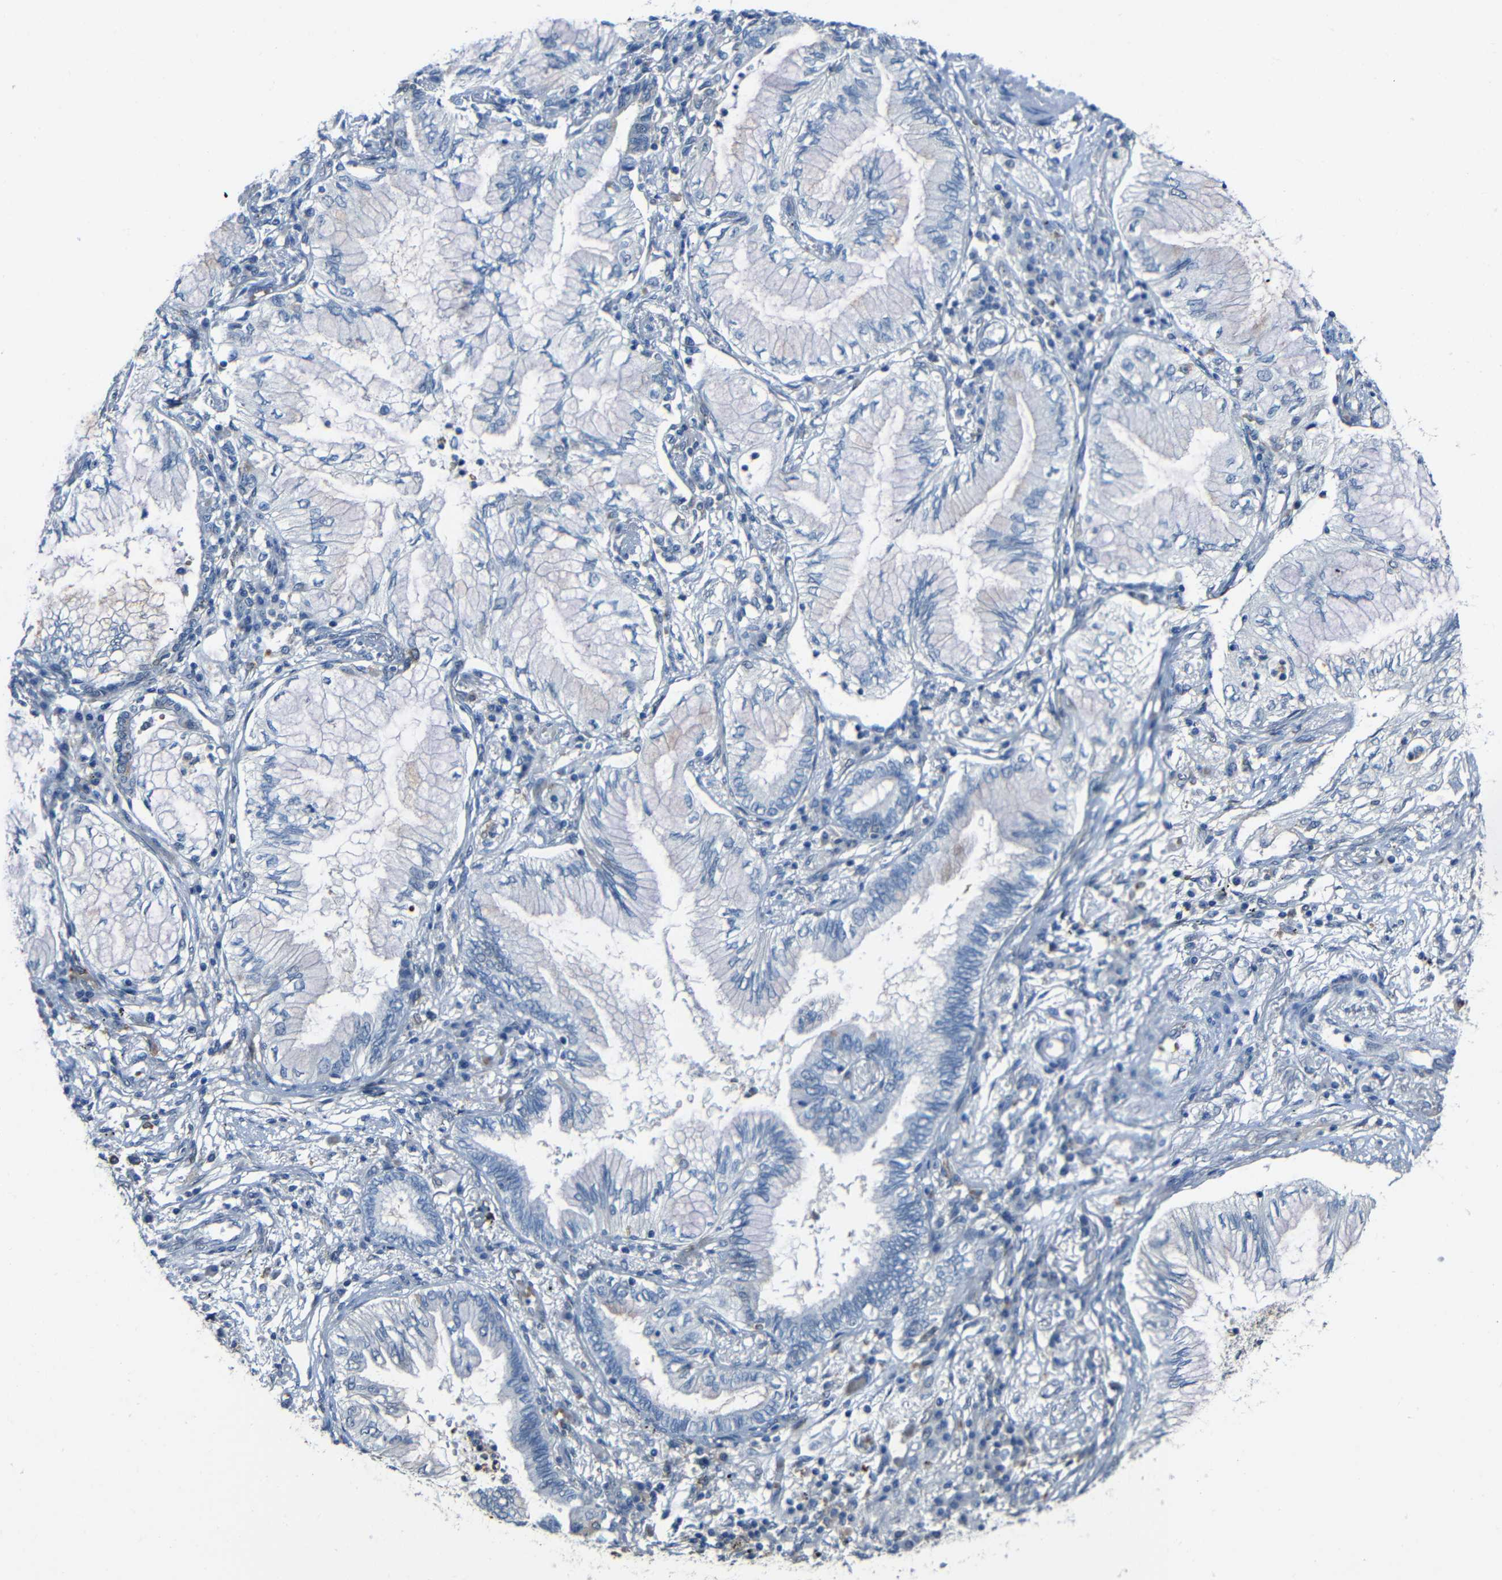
{"staining": {"intensity": "weak", "quantity": "<25%", "location": "cytoplasmic/membranous"}, "tissue": "lung cancer", "cell_type": "Tumor cells", "image_type": "cancer", "snomed": [{"axis": "morphology", "description": "Normal tissue, NOS"}, {"axis": "morphology", "description": "Adenocarcinoma, NOS"}, {"axis": "topography", "description": "Bronchus"}, {"axis": "topography", "description": "Lung"}], "caption": "Photomicrograph shows no significant protein positivity in tumor cells of adenocarcinoma (lung).", "gene": "DNAJC5", "patient": {"sex": "female", "age": 70}}